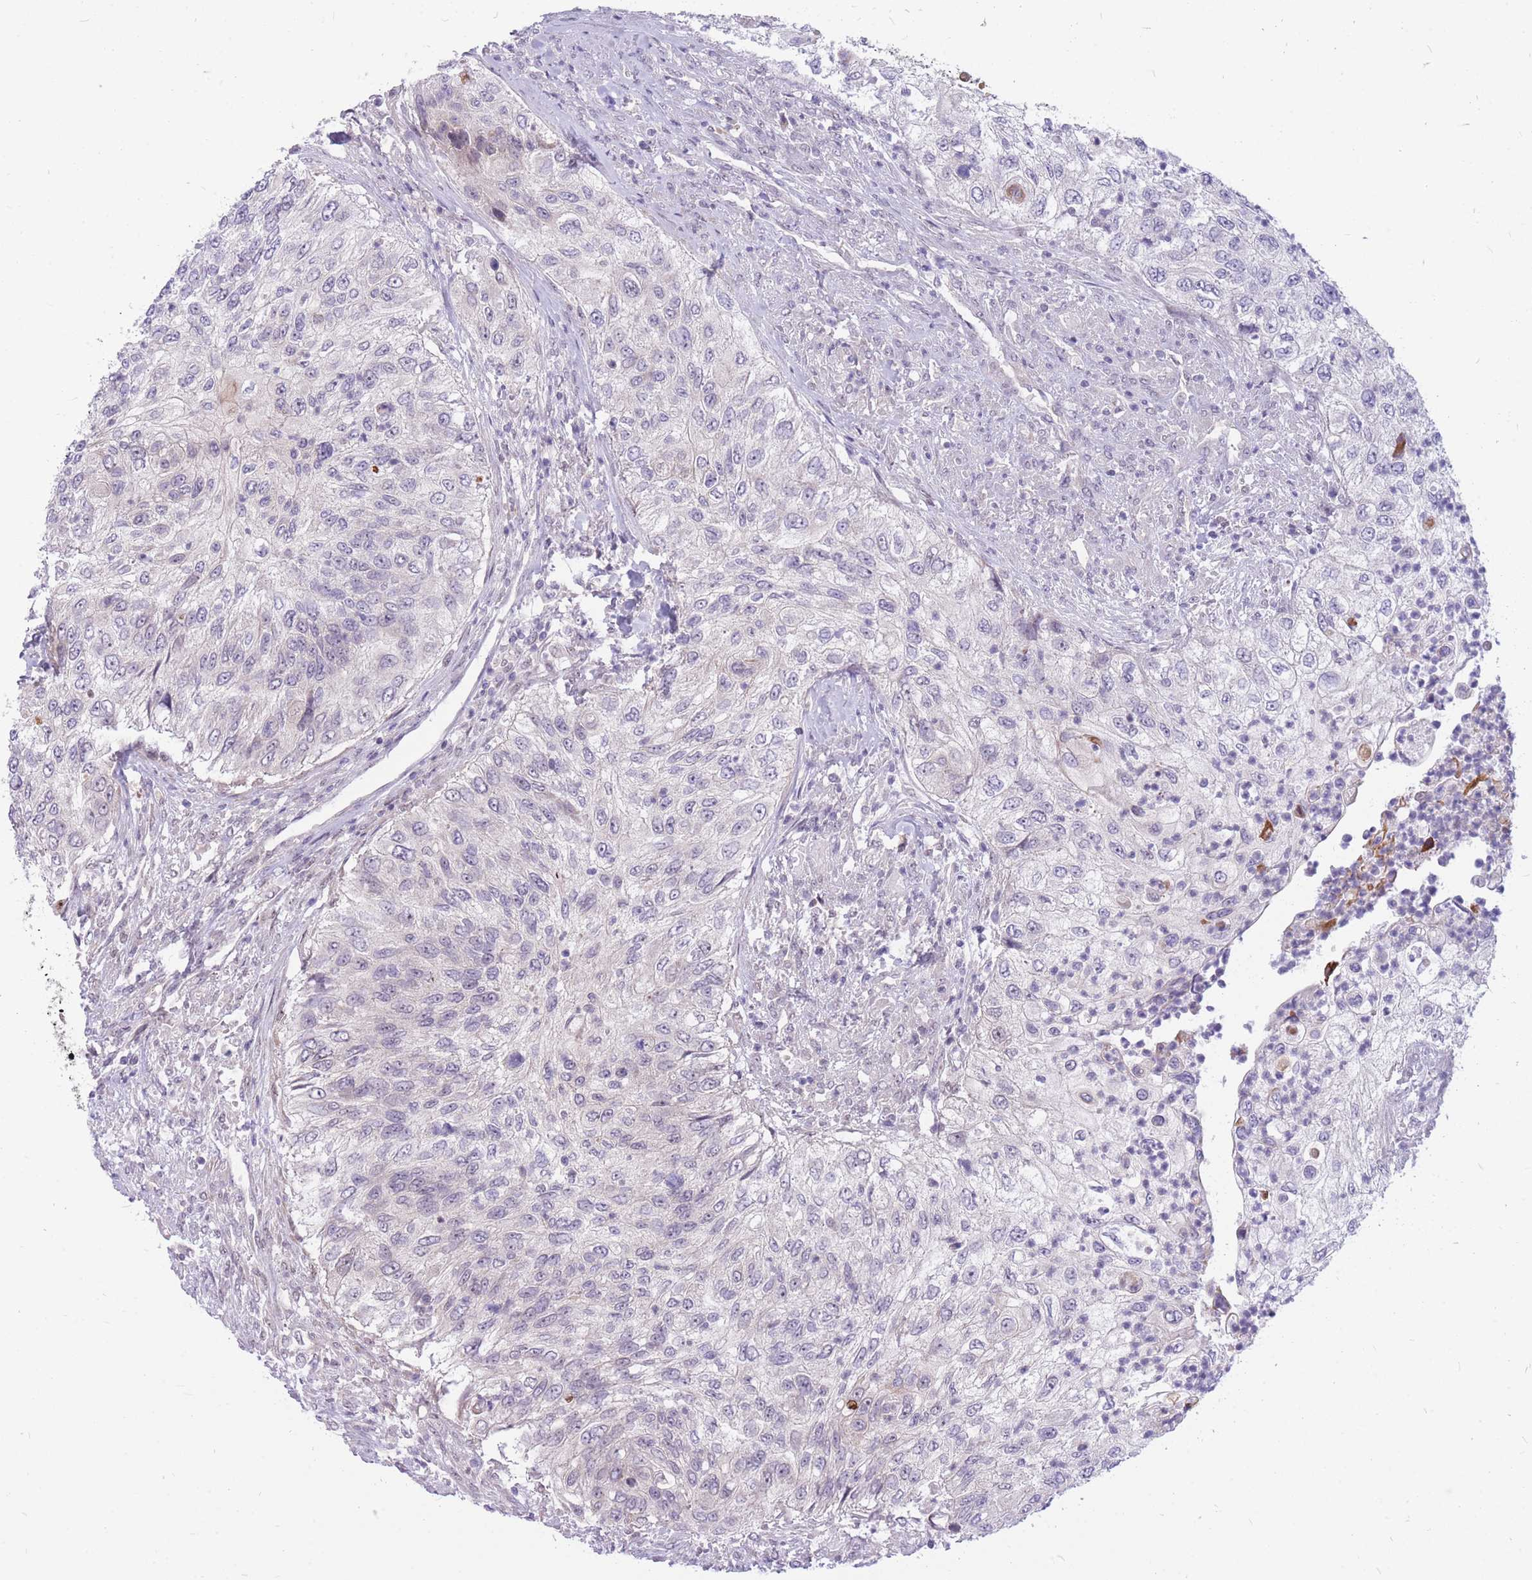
{"staining": {"intensity": "negative", "quantity": "none", "location": "none"}, "tissue": "urothelial cancer", "cell_type": "Tumor cells", "image_type": "cancer", "snomed": [{"axis": "morphology", "description": "Urothelial carcinoma, High grade"}, {"axis": "topography", "description": "Urinary bladder"}], "caption": "This is an immunohistochemistry (IHC) histopathology image of urothelial cancer. There is no staining in tumor cells.", "gene": "ERCC2", "patient": {"sex": "female", "age": 60}}